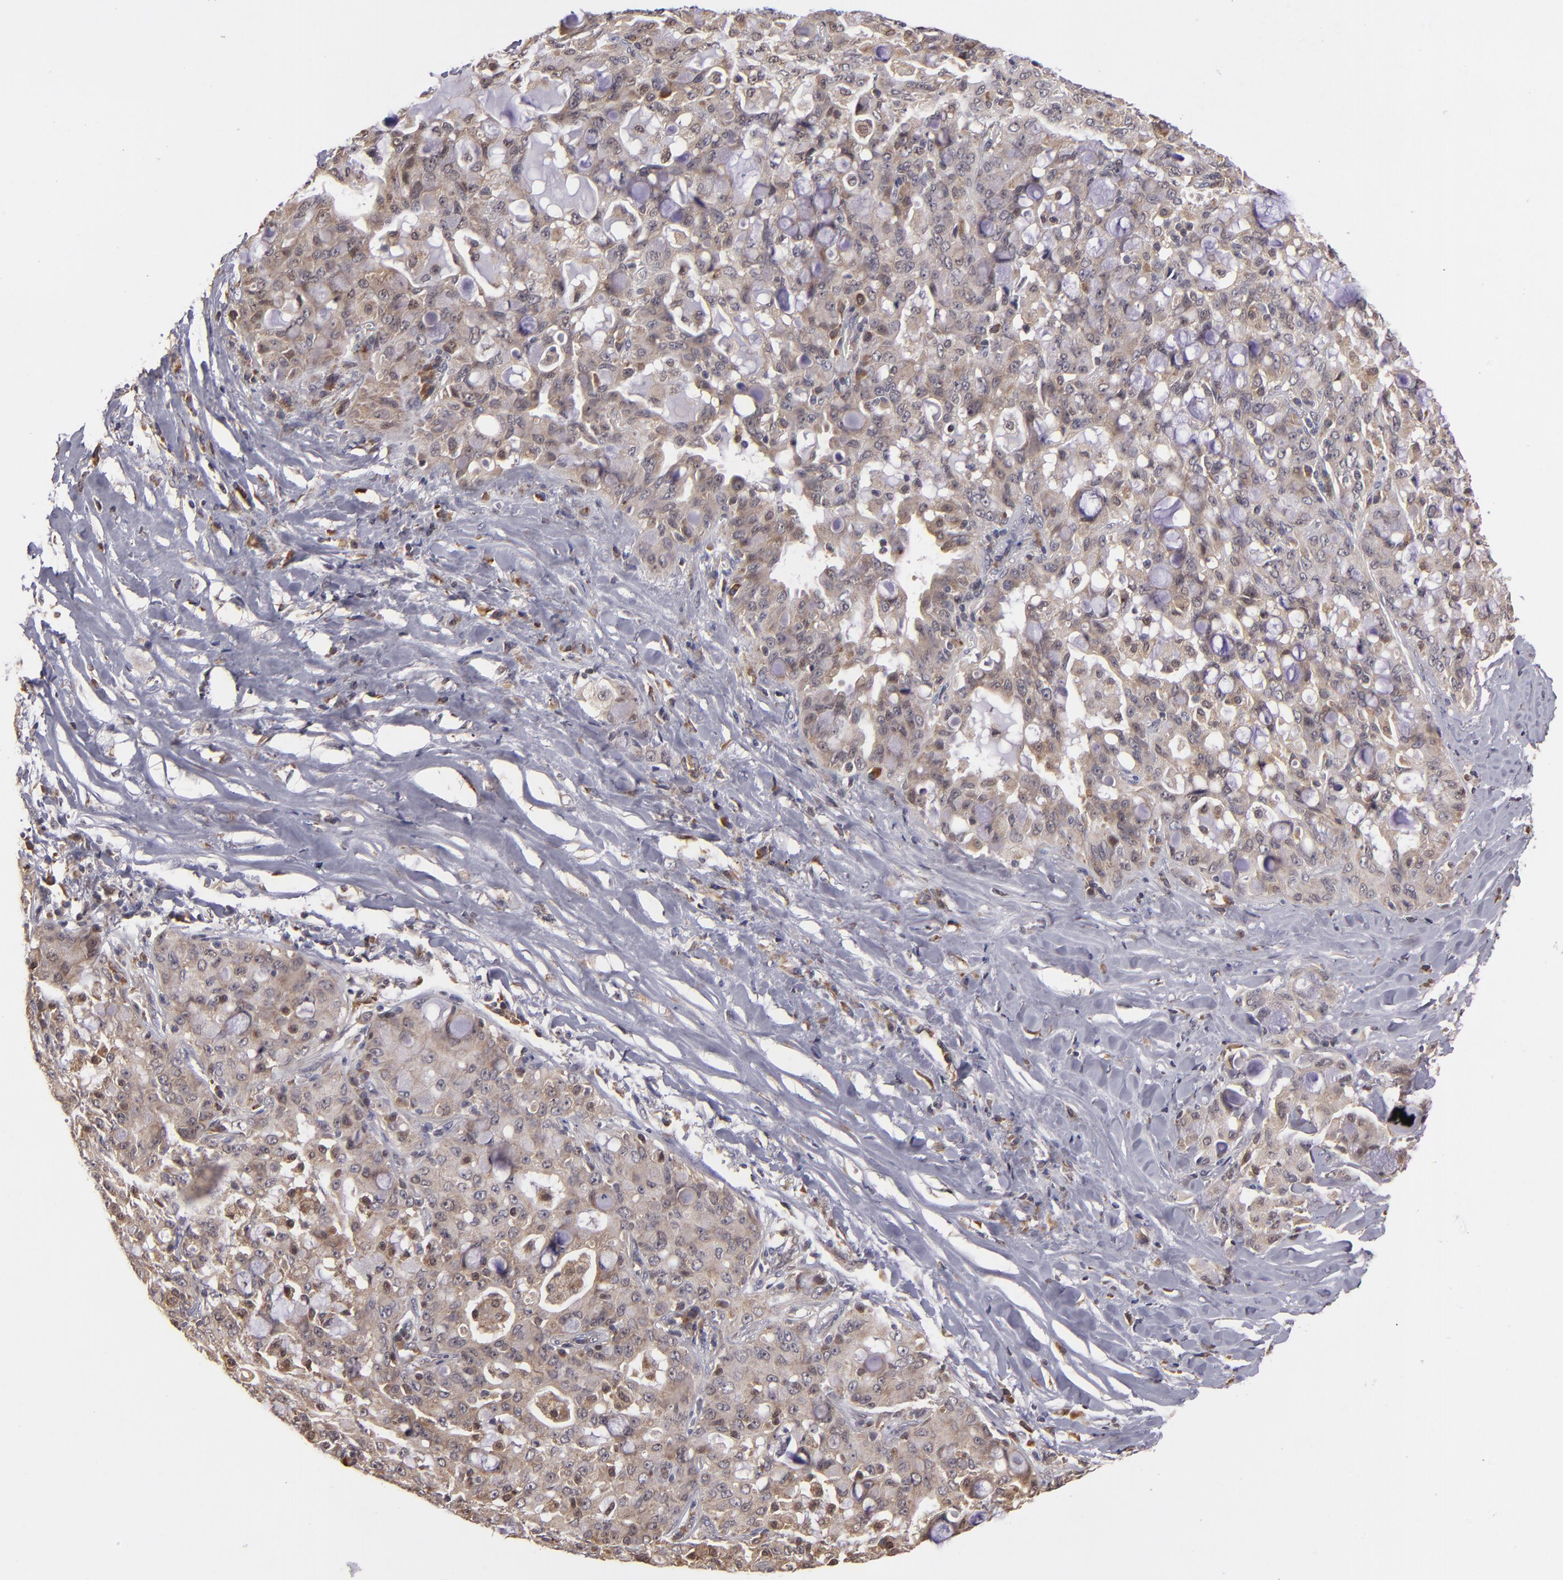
{"staining": {"intensity": "weak", "quantity": ">75%", "location": "cytoplasmic/membranous"}, "tissue": "lung cancer", "cell_type": "Tumor cells", "image_type": "cancer", "snomed": [{"axis": "morphology", "description": "Adenocarcinoma, NOS"}, {"axis": "topography", "description": "Lung"}], "caption": "This image shows lung cancer stained with immunohistochemistry to label a protein in brown. The cytoplasmic/membranous of tumor cells show weak positivity for the protein. Nuclei are counter-stained blue.", "gene": "CASP1", "patient": {"sex": "female", "age": 44}}